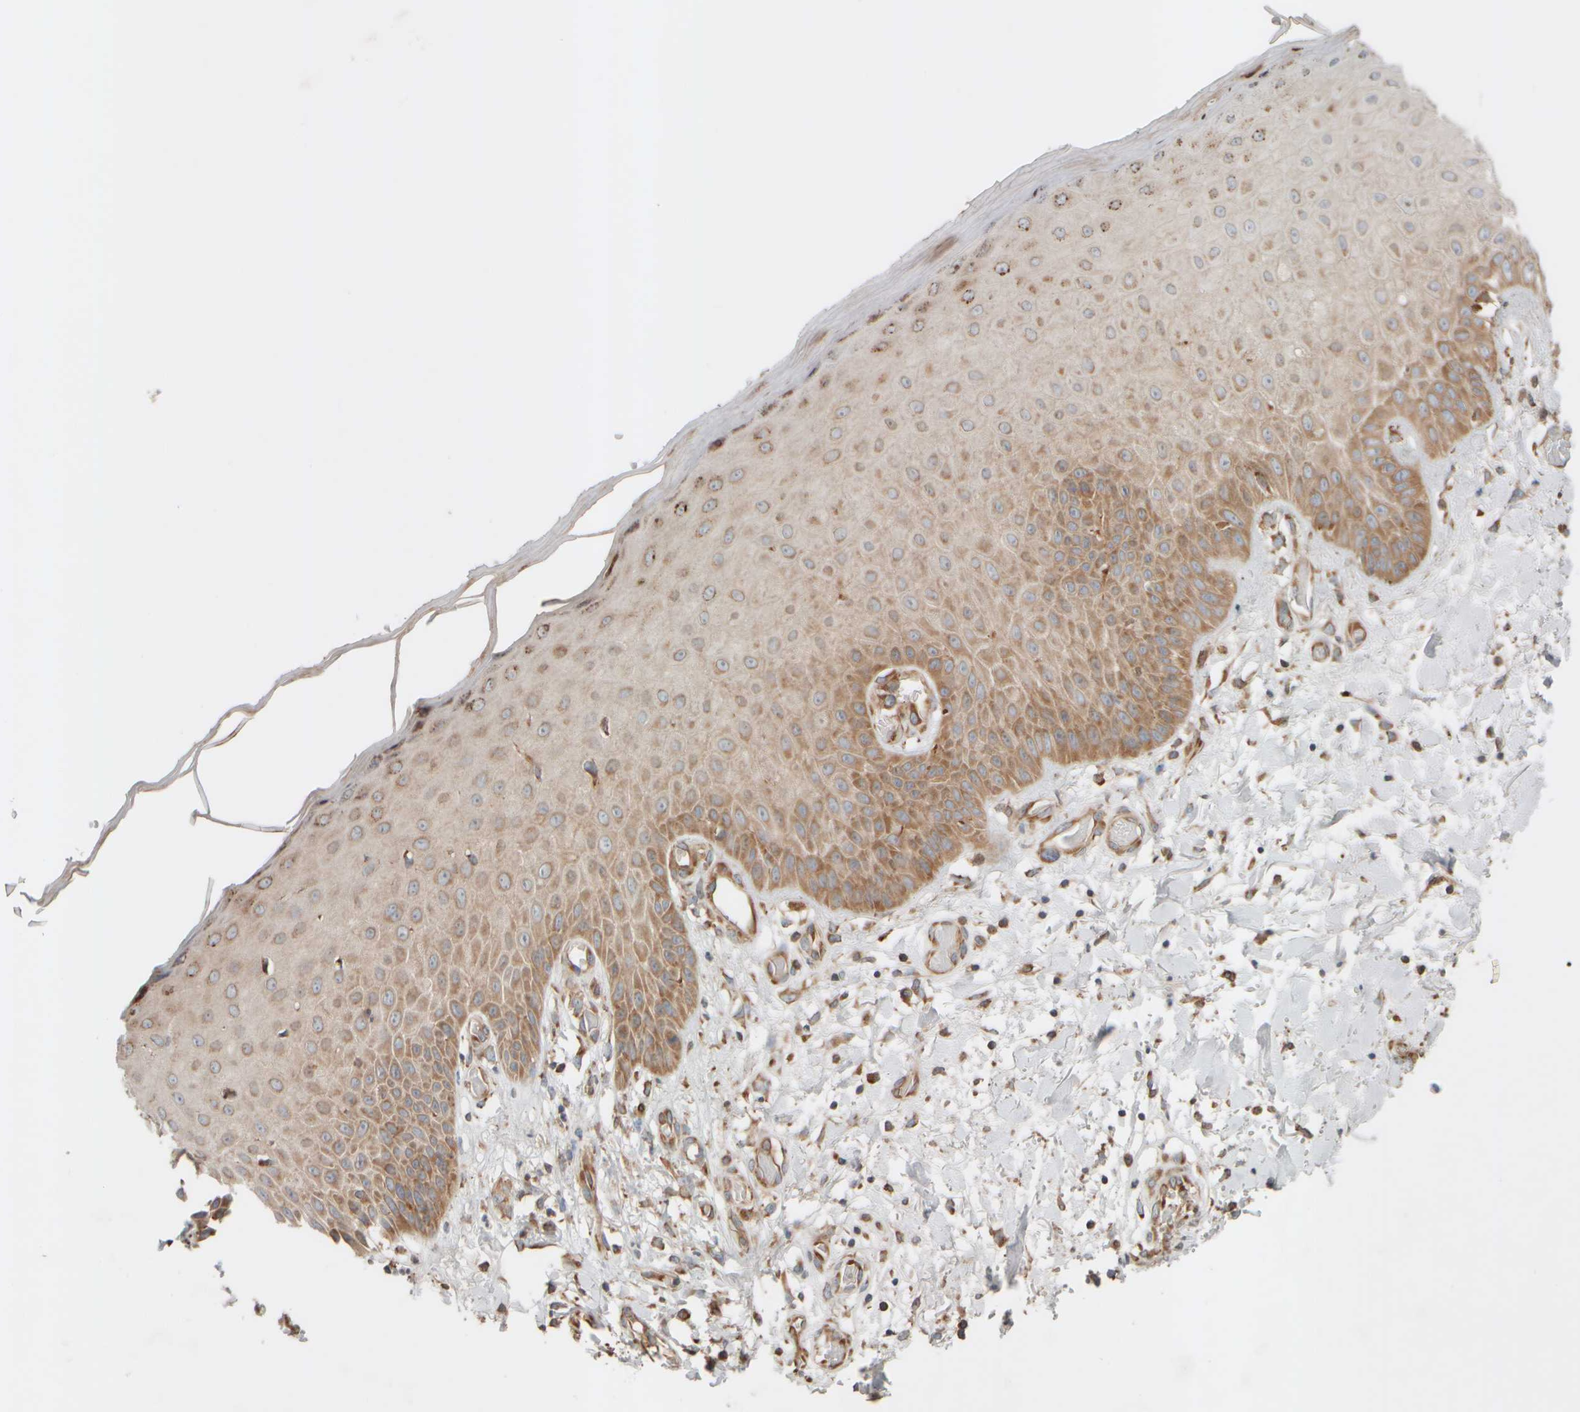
{"staining": {"intensity": "moderate", "quantity": ">75%", "location": "cytoplasmic/membranous"}, "tissue": "skin", "cell_type": "Fibroblasts", "image_type": "normal", "snomed": [{"axis": "morphology", "description": "Normal tissue, NOS"}, {"axis": "morphology", "description": "Inflammation, NOS"}, {"axis": "topography", "description": "Skin"}], "caption": "Immunohistochemical staining of benign skin reveals moderate cytoplasmic/membranous protein staining in about >75% of fibroblasts.", "gene": "EIF2B3", "patient": {"sex": "female", "age": 44}}